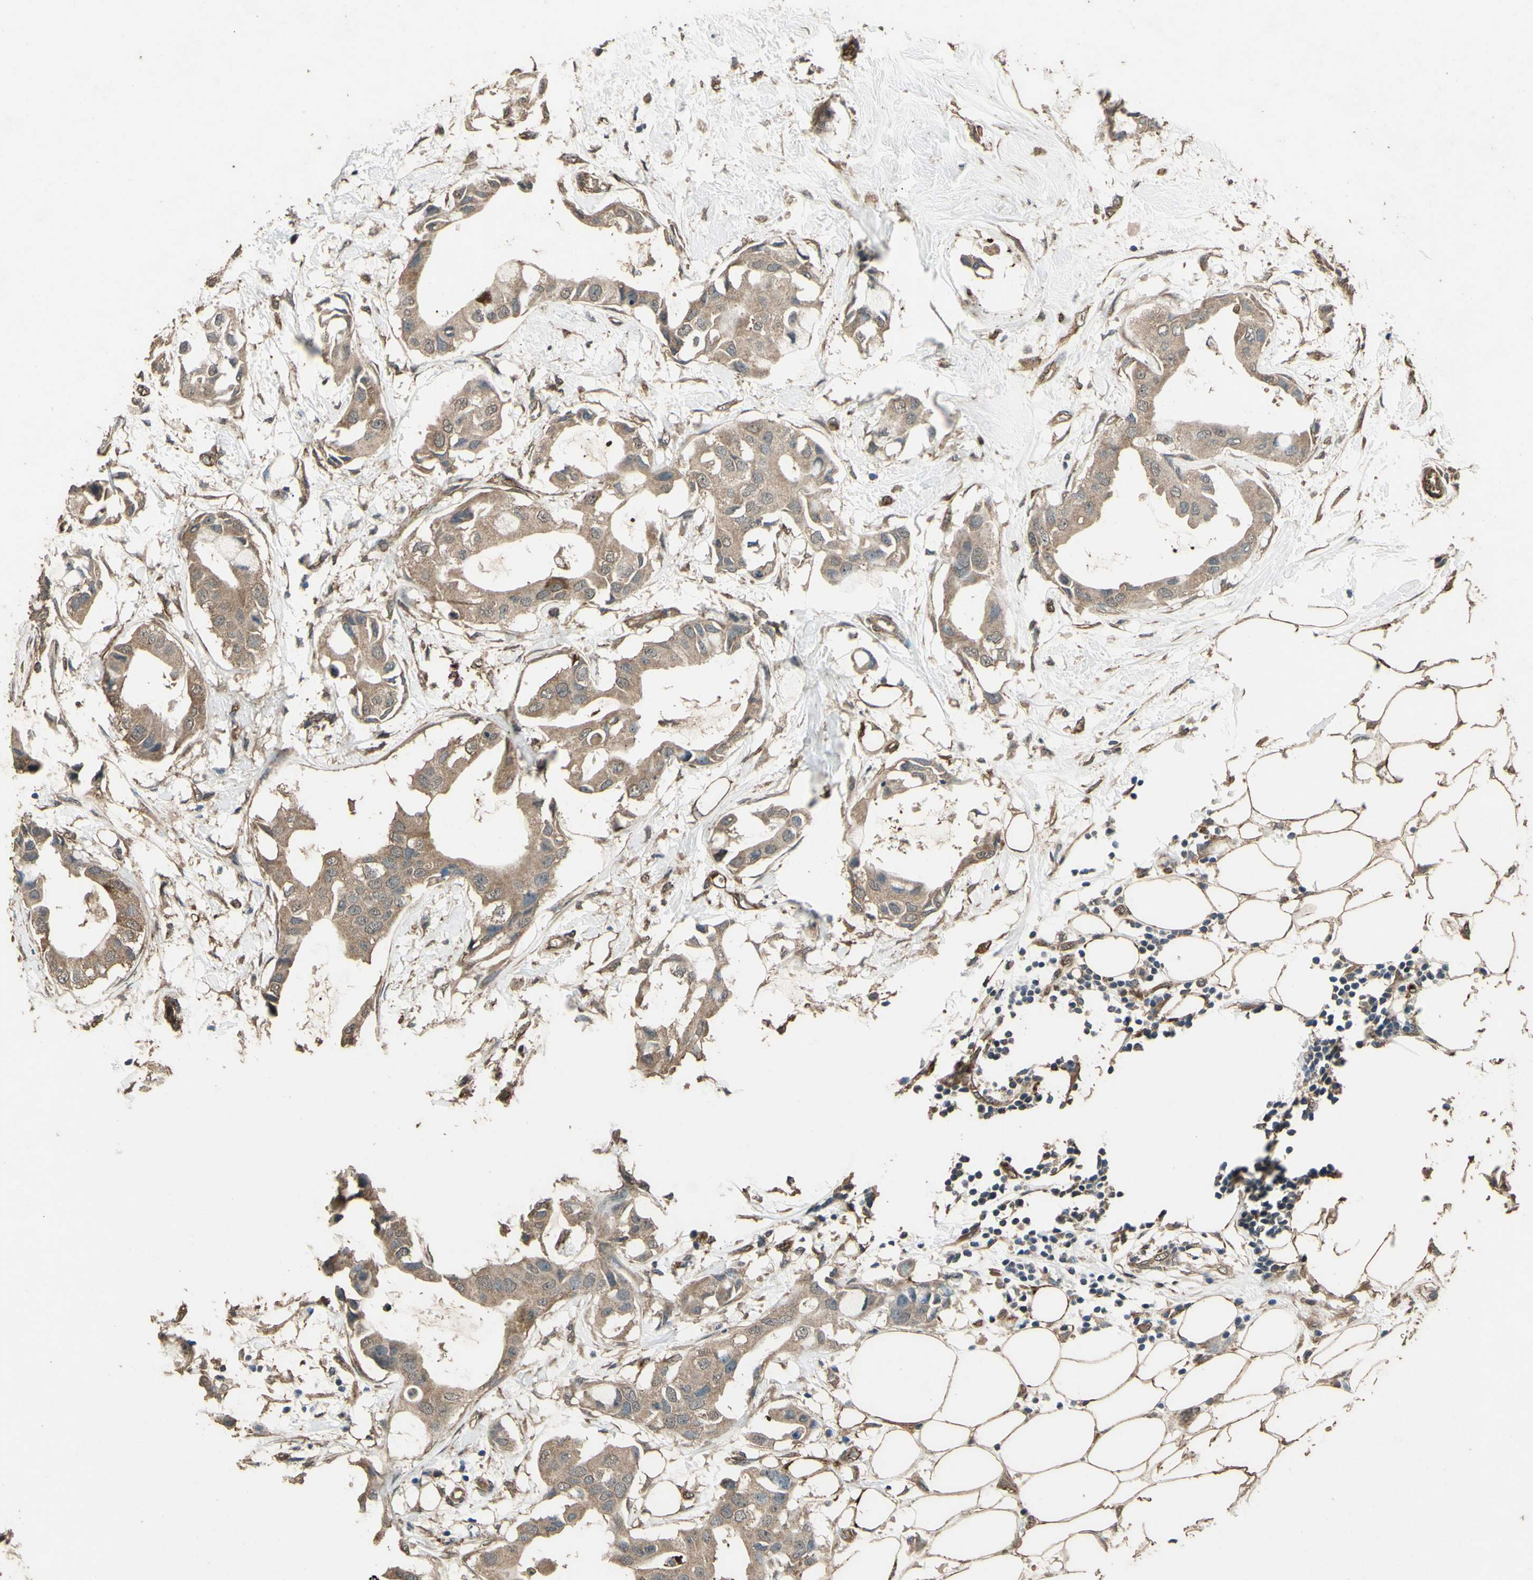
{"staining": {"intensity": "moderate", "quantity": ">75%", "location": "cytoplasmic/membranous"}, "tissue": "breast cancer", "cell_type": "Tumor cells", "image_type": "cancer", "snomed": [{"axis": "morphology", "description": "Duct carcinoma"}, {"axis": "topography", "description": "Breast"}], "caption": "Breast invasive ductal carcinoma stained for a protein displays moderate cytoplasmic/membranous positivity in tumor cells. (IHC, brightfield microscopy, high magnification).", "gene": "TSPO", "patient": {"sex": "female", "age": 40}}